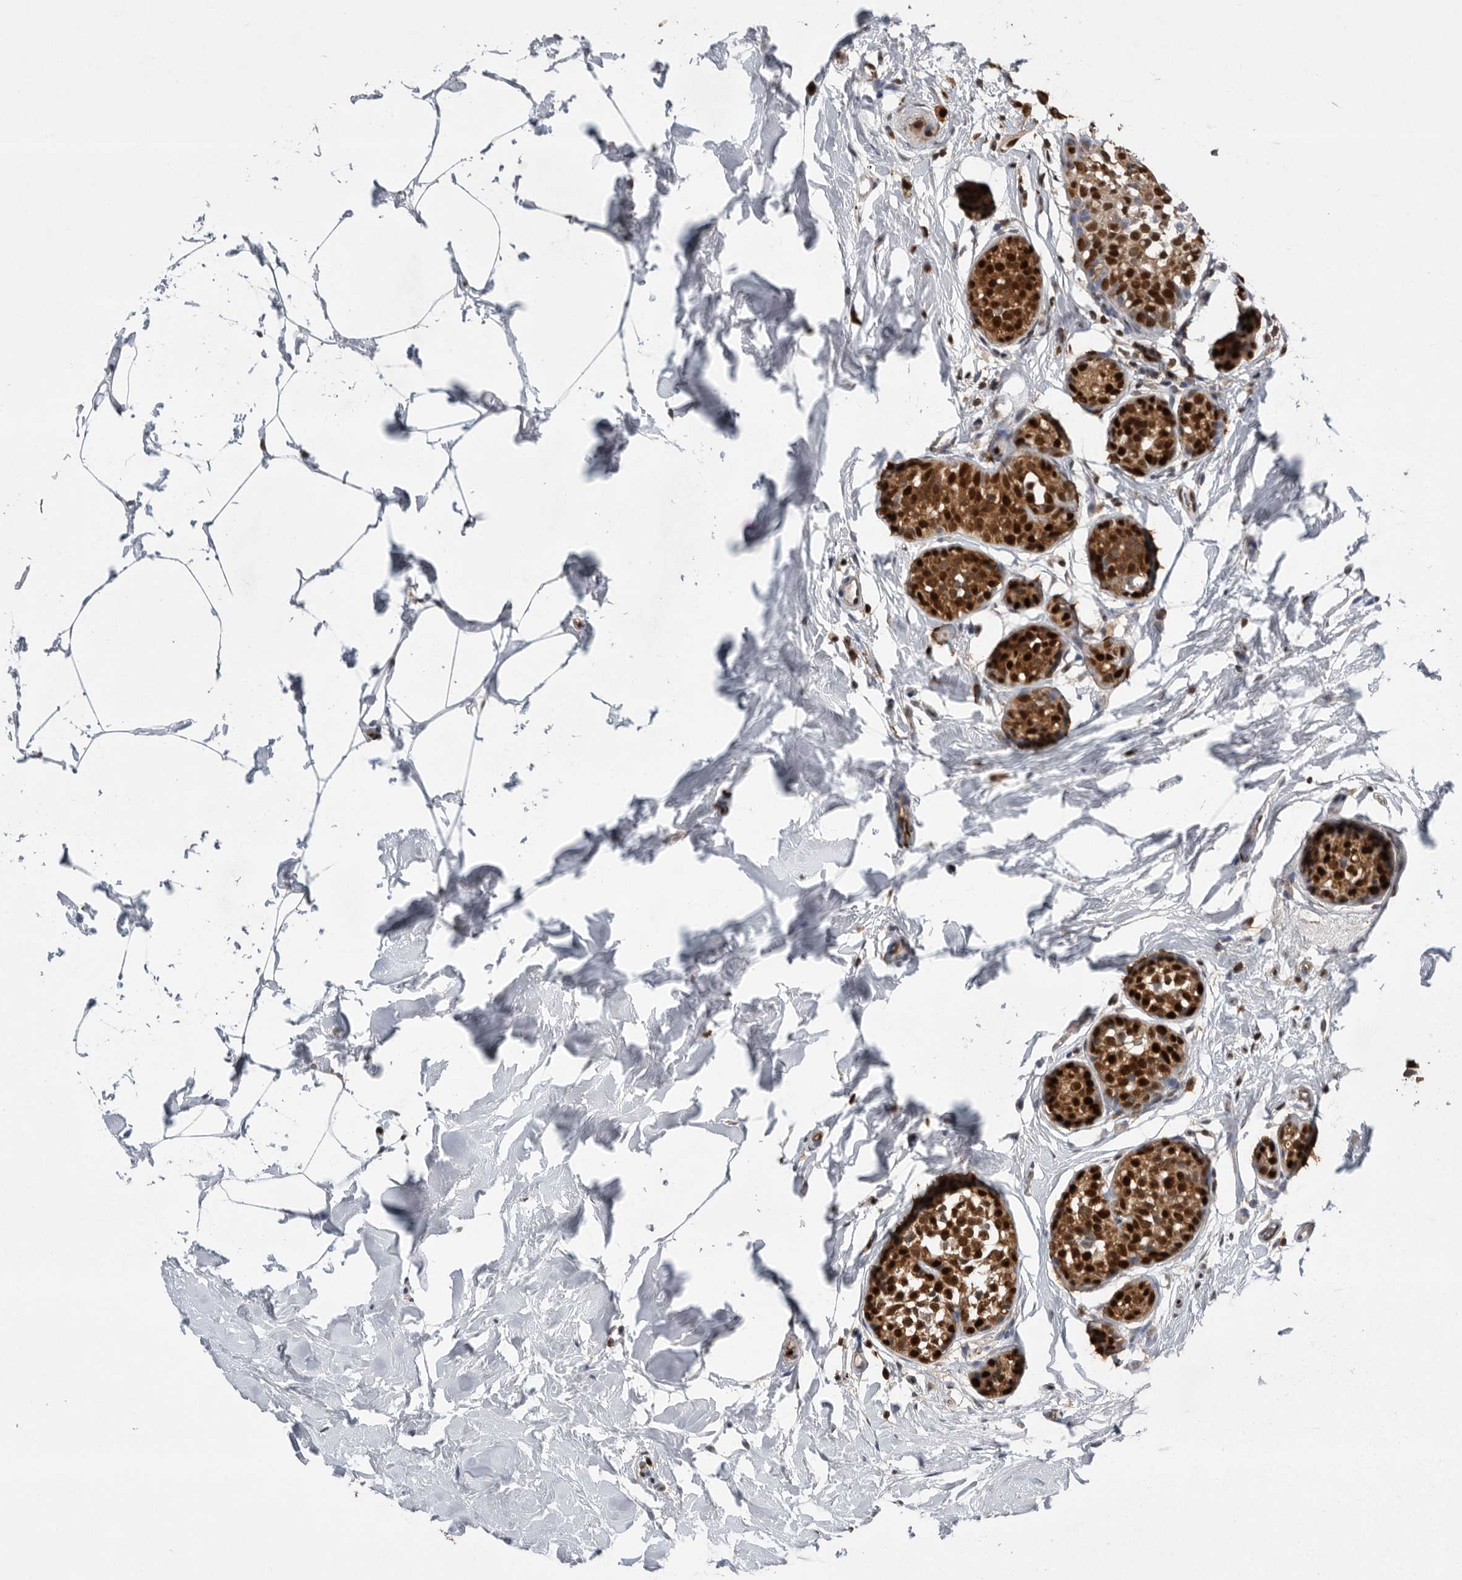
{"staining": {"intensity": "strong", "quantity": ">75%", "location": "cytoplasmic/membranous,nuclear"}, "tissue": "breast cancer", "cell_type": "Tumor cells", "image_type": "cancer", "snomed": [{"axis": "morphology", "description": "Duct carcinoma"}, {"axis": "topography", "description": "Breast"}], "caption": "About >75% of tumor cells in breast intraductal carcinoma display strong cytoplasmic/membranous and nuclear protein positivity as visualized by brown immunohistochemical staining.", "gene": "PDCD4", "patient": {"sex": "female", "age": 55}}